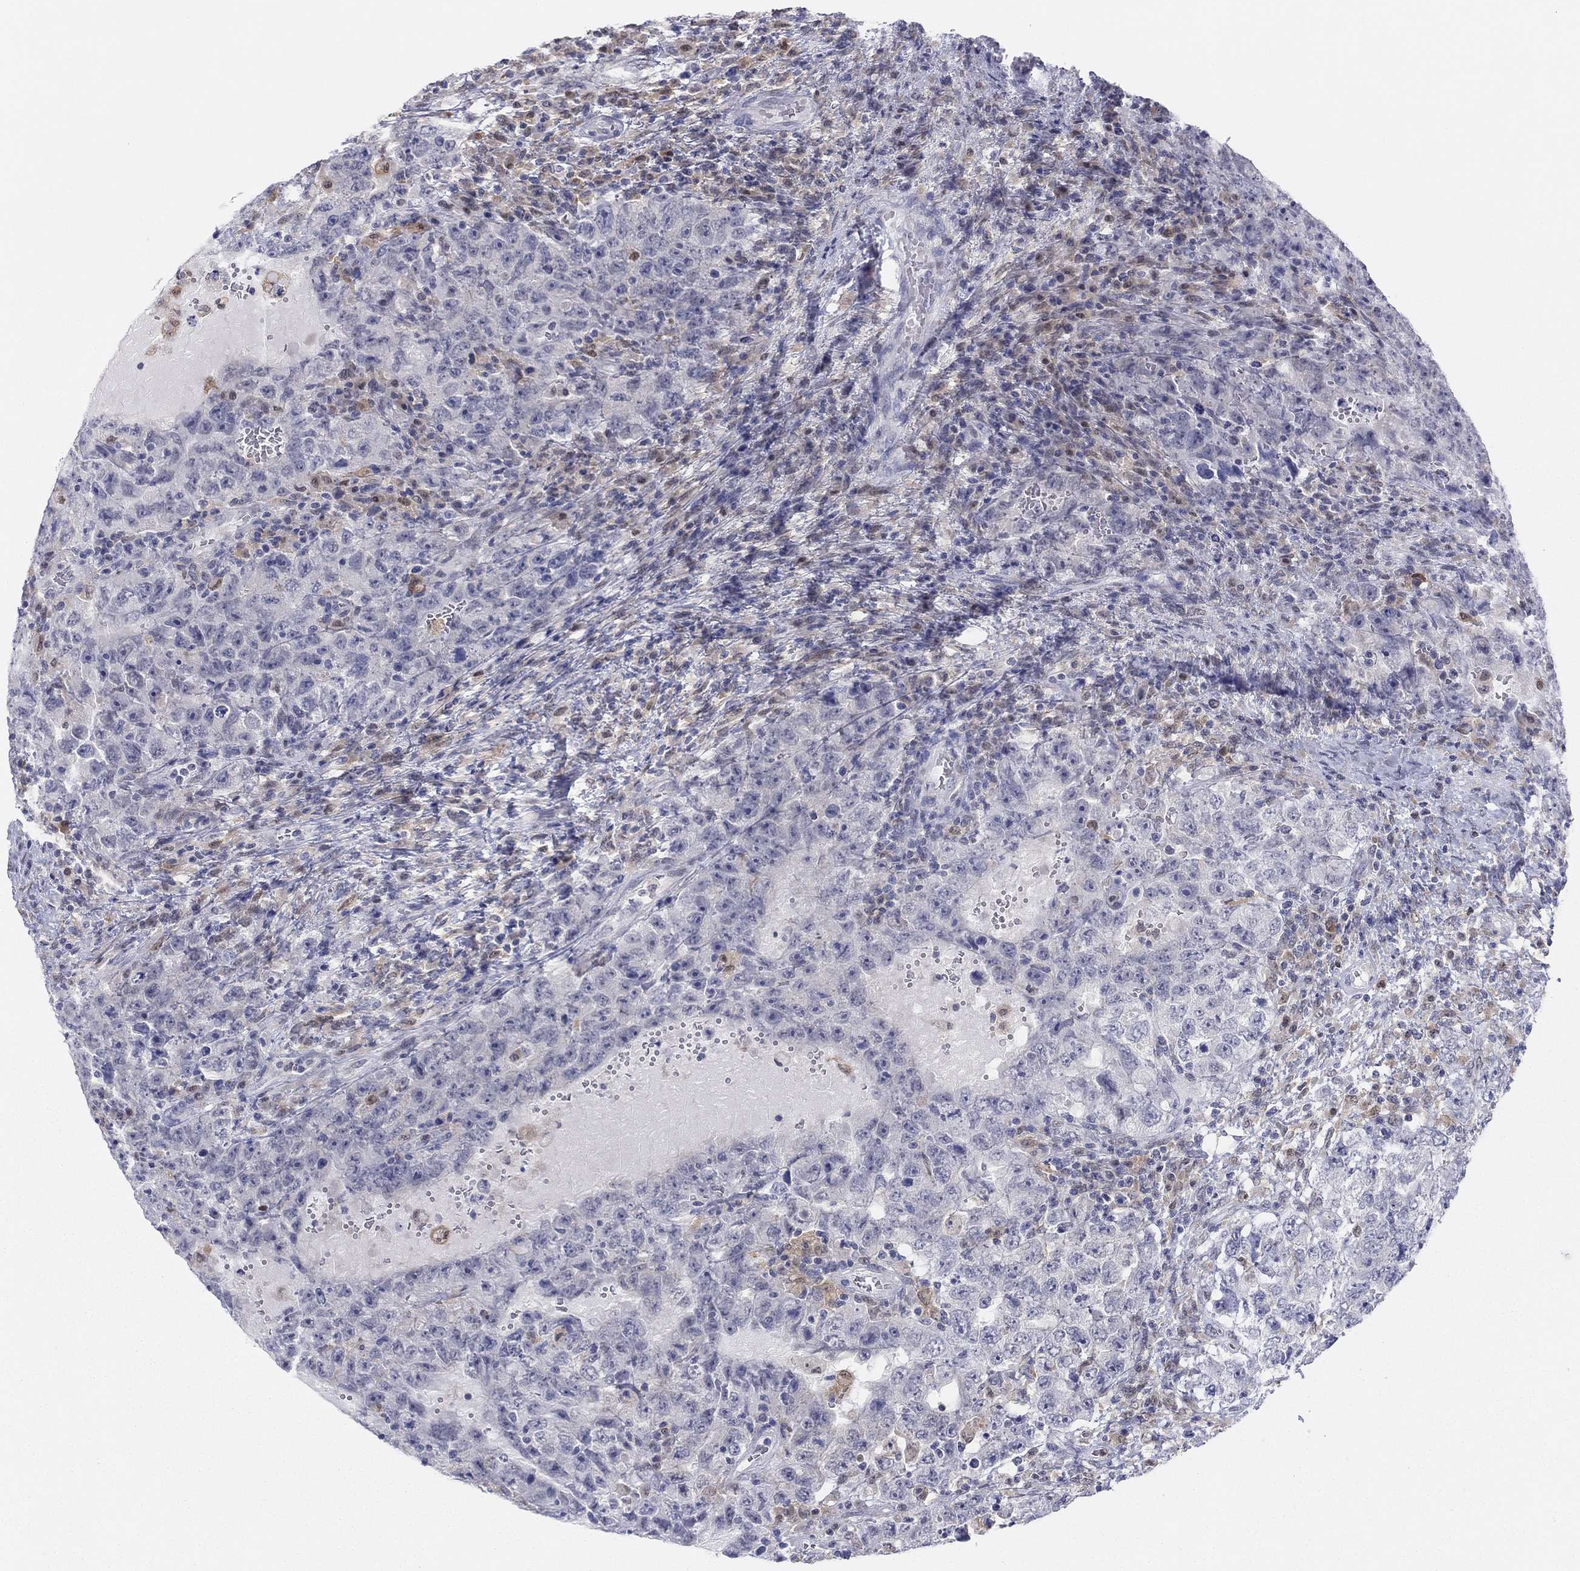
{"staining": {"intensity": "negative", "quantity": "none", "location": "none"}, "tissue": "testis cancer", "cell_type": "Tumor cells", "image_type": "cancer", "snomed": [{"axis": "morphology", "description": "Carcinoma, Embryonal, NOS"}, {"axis": "topography", "description": "Testis"}], "caption": "A micrograph of human embryonal carcinoma (testis) is negative for staining in tumor cells.", "gene": "PDXK", "patient": {"sex": "male", "age": 26}}